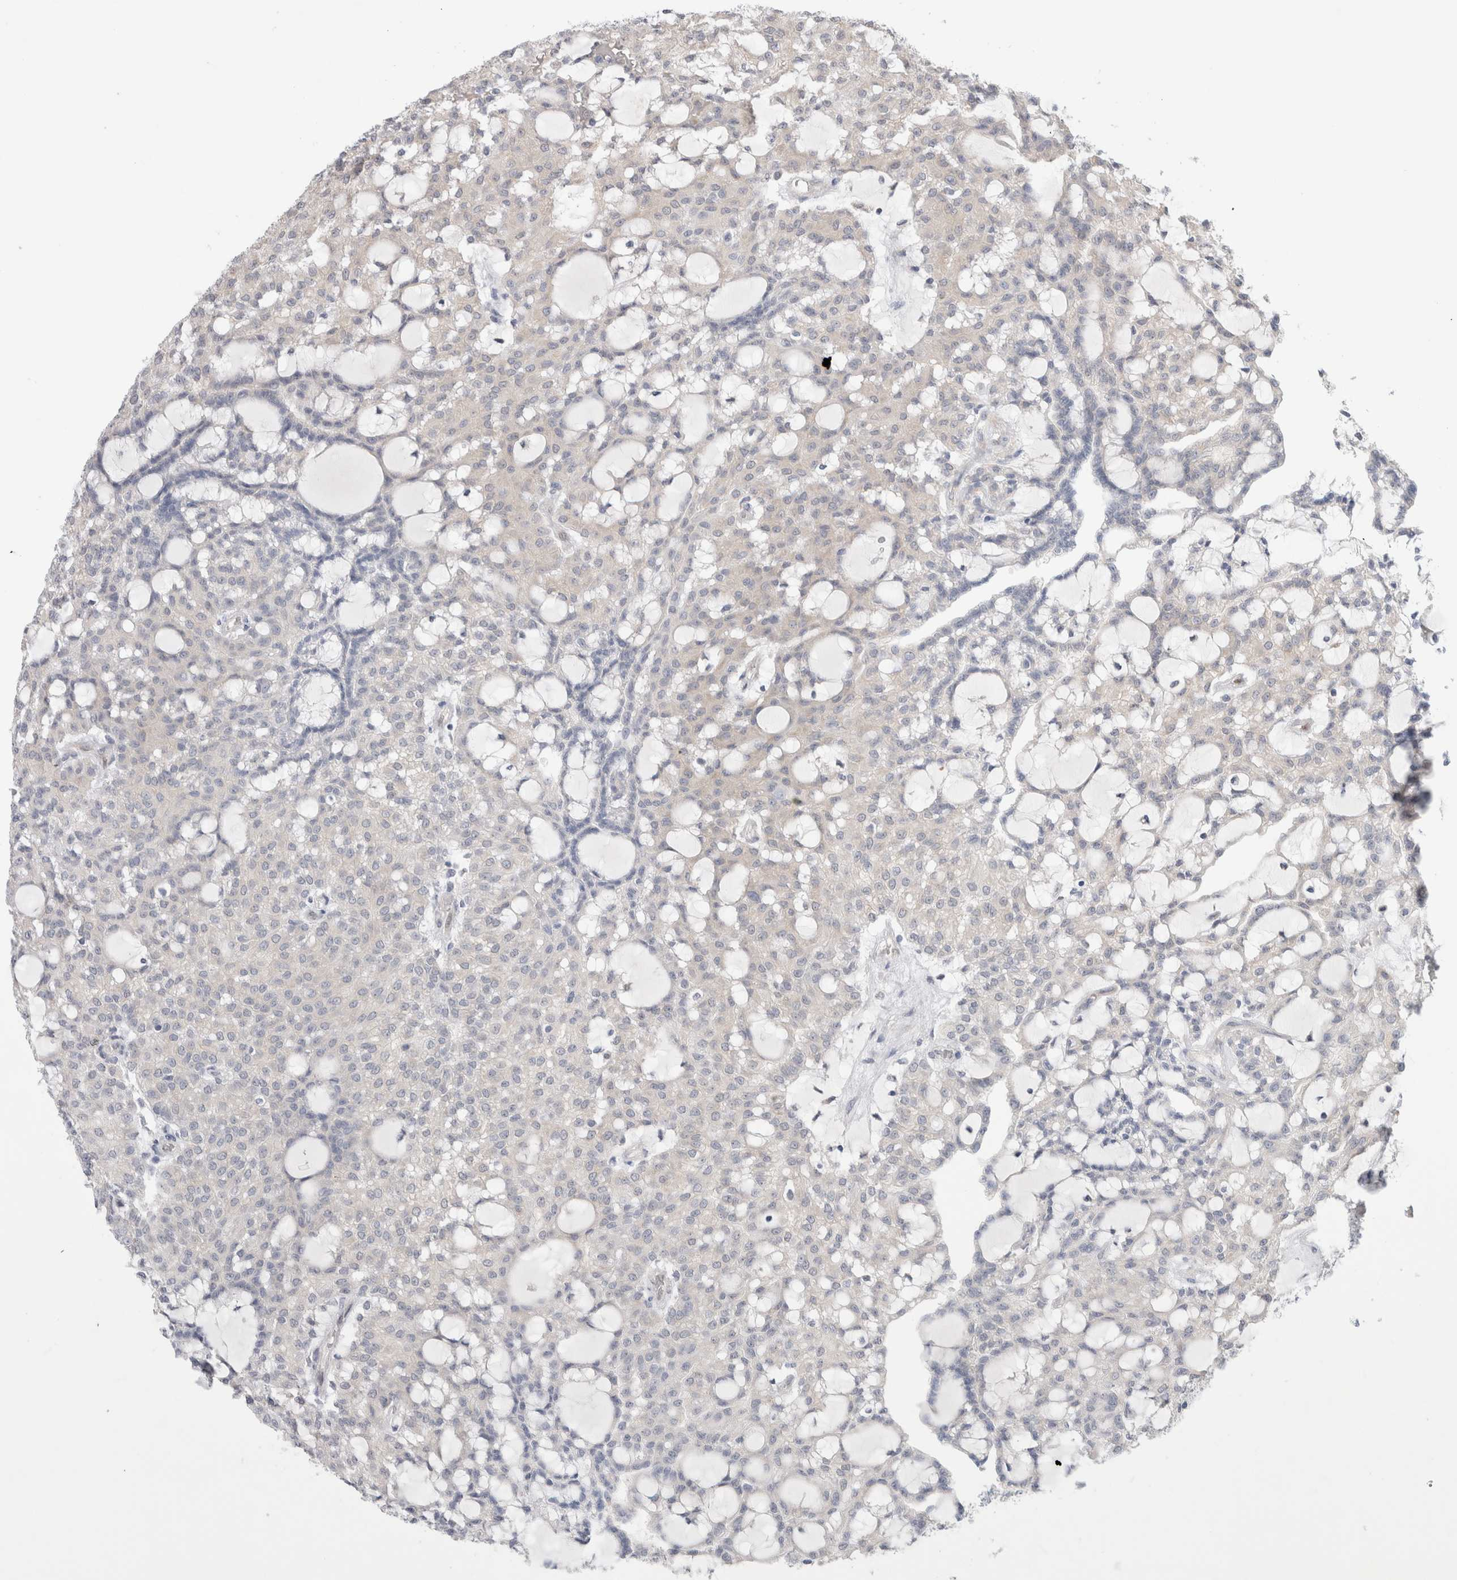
{"staining": {"intensity": "negative", "quantity": "none", "location": "none"}, "tissue": "renal cancer", "cell_type": "Tumor cells", "image_type": "cancer", "snomed": [{"axis": "morphology", "description": "Adenocarcinoma, NOS"}, {"axis": "topography", "description": "Kidney"}], "caption": "Tumor cells are negative for brown protein staining in renal cancer. The staining is performed using DAB (3,3'-diaminobenzidine) brown chromogen with nuclei counter-stained in using hematoxylin.", "gene": "NDOR1", "patient": {"sex": "male", "age": 63}}